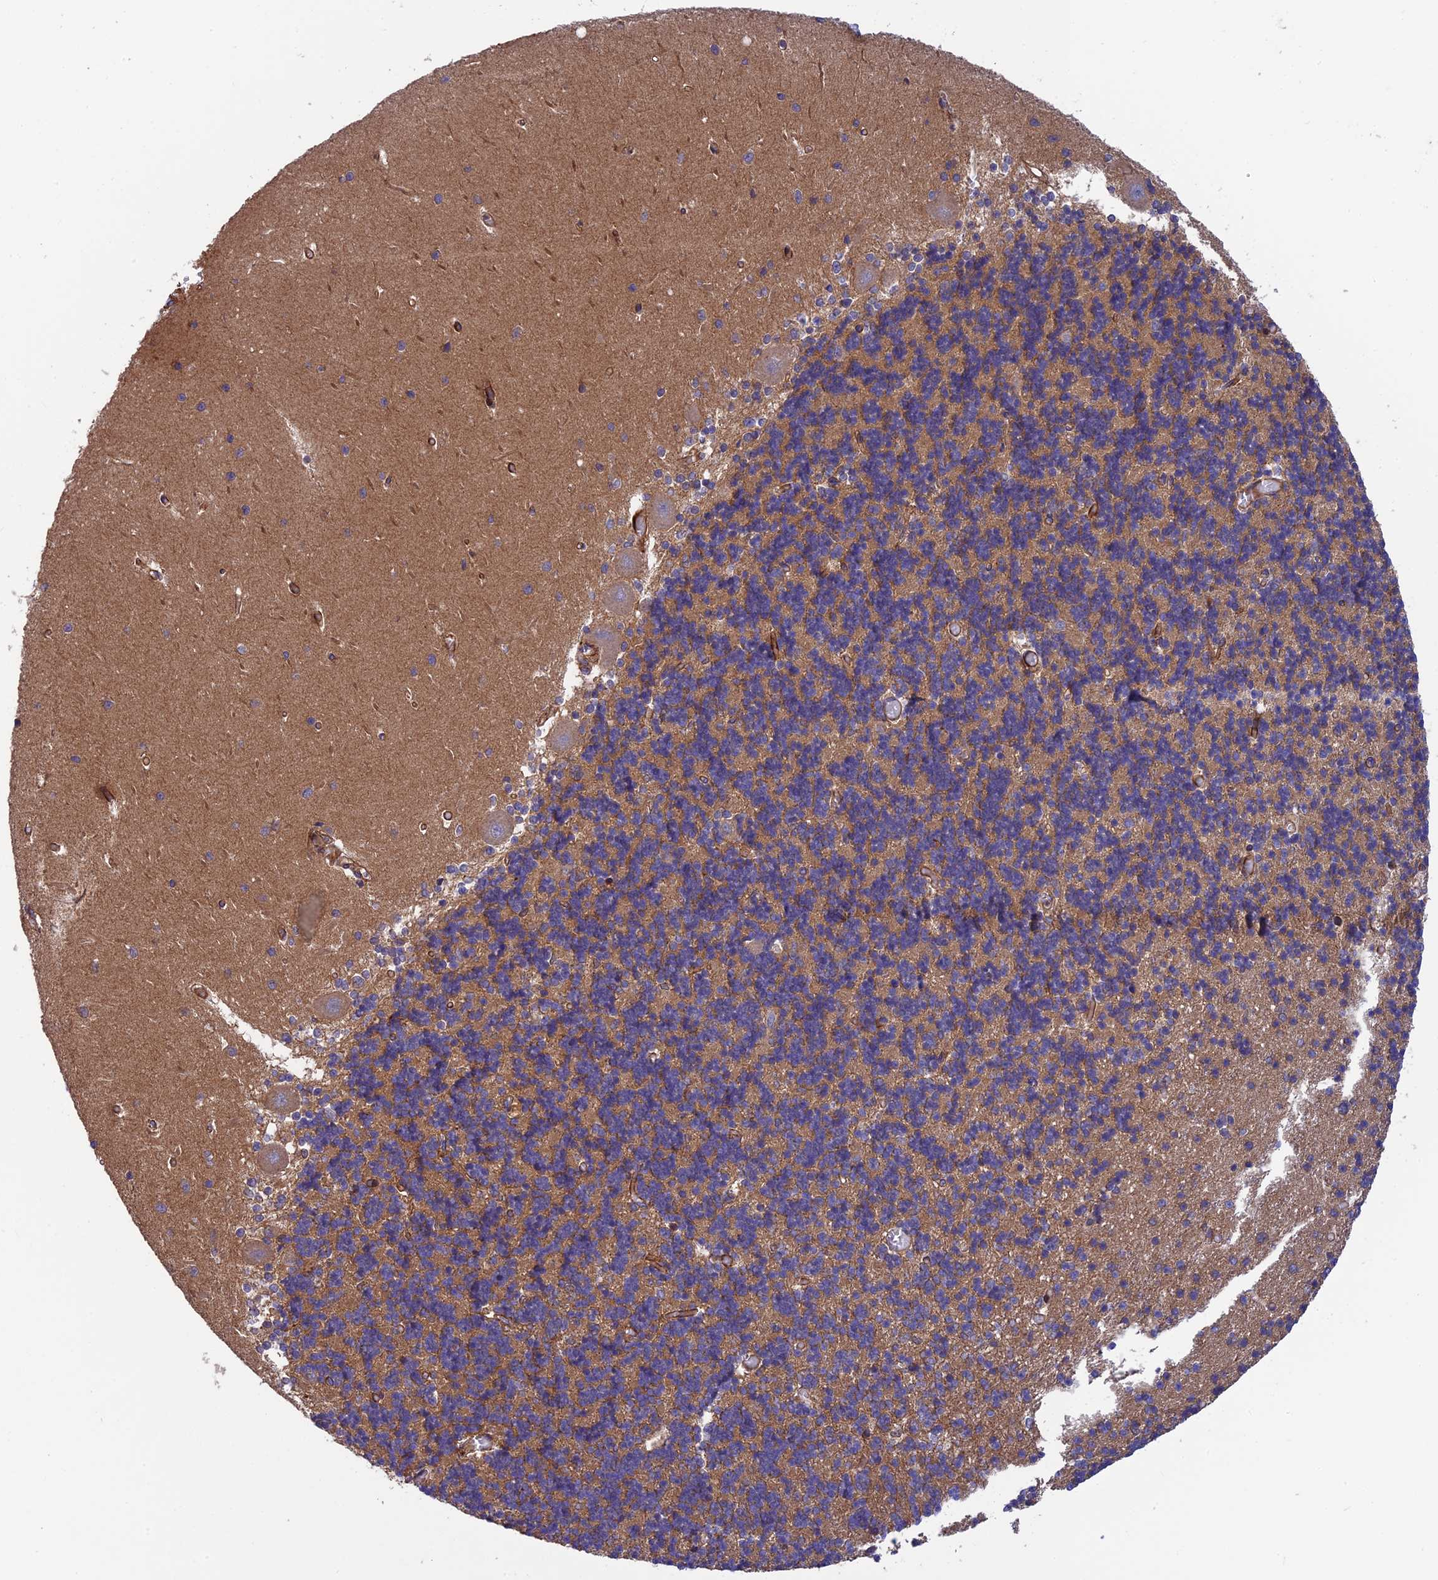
{"staining": {"intensity": "moderate", "quantity": "<25%", "location": "cytoplasmic/membranous"}, "tissue": "cerebellum", "cell_type": "Cells in granular layer", "image_type": "normal", "snomed": [{"axis": "morphology", "description": "Normal tissue, NOS"}, {"axis": "topography", "description": "Cerebellum"}], "caption": "Immunohistochemical staining of unremarkable cerebellum exhibits moderate cytoplasmic/membranous protein staining in about <25% of cells in granular layer.", "gene": "ADAMTS15", "patient": {"sex": "male", "age": 37}}